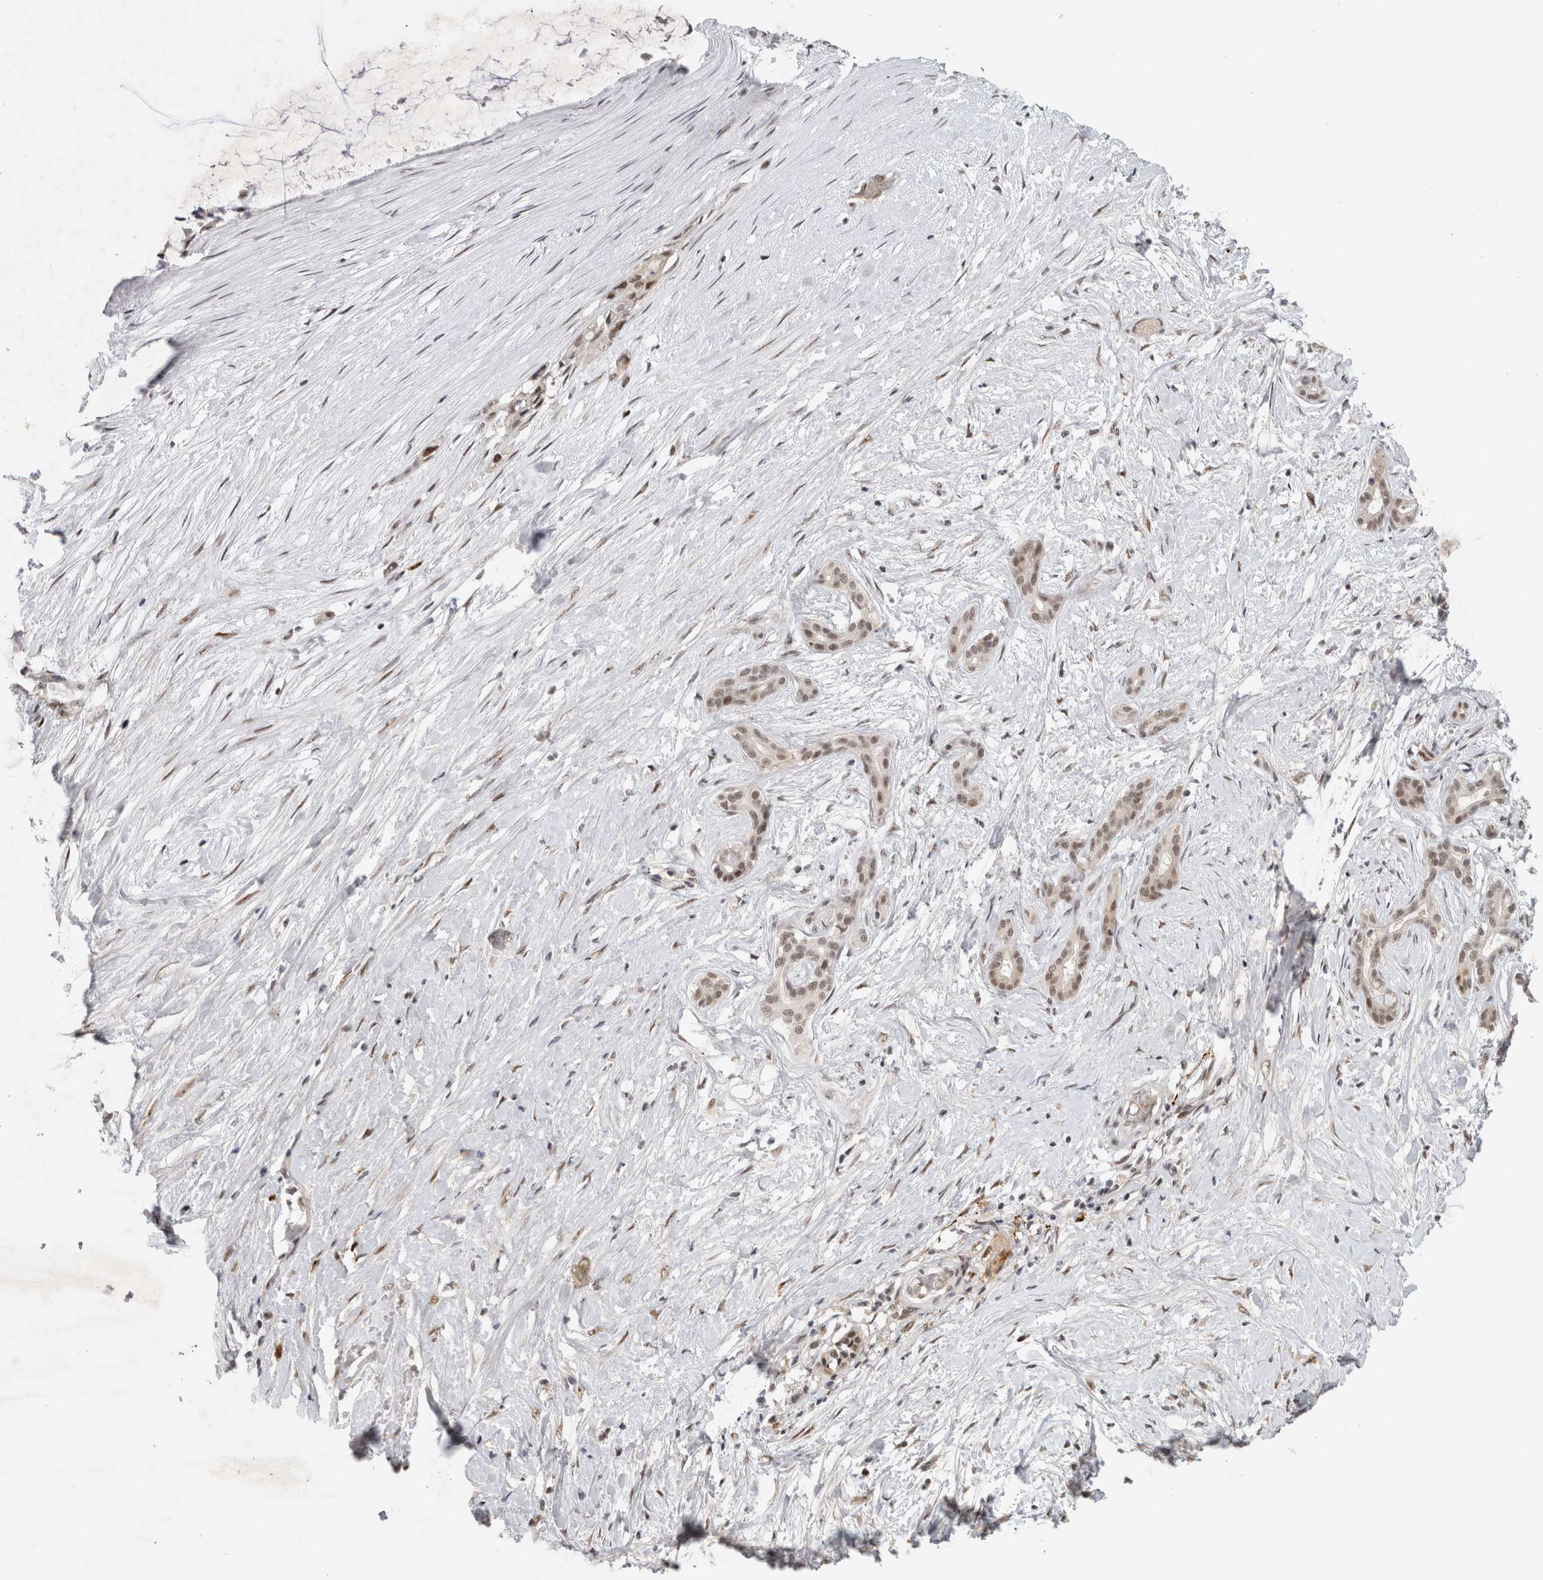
{"staining": {"intensity": "weak", "quantity": ">75%", "location": "nuclear"}, "tissue": "pancreatic cancer", "cell_type": "Tumor cells", "image_type": "cancer", "snomed": [{"axis": "morphology", "description": "Adenocarcinoma, NOS"}, {"axis": "topography", "description": "Pancreas"}], "caption": "Protein staining of pancreatic adenocarcinoma tissue displays weak nuclear expression in approximately >75% of tumor cells.", "gene": "HESX1", "patient": {"sex": "male", "age": 41}}